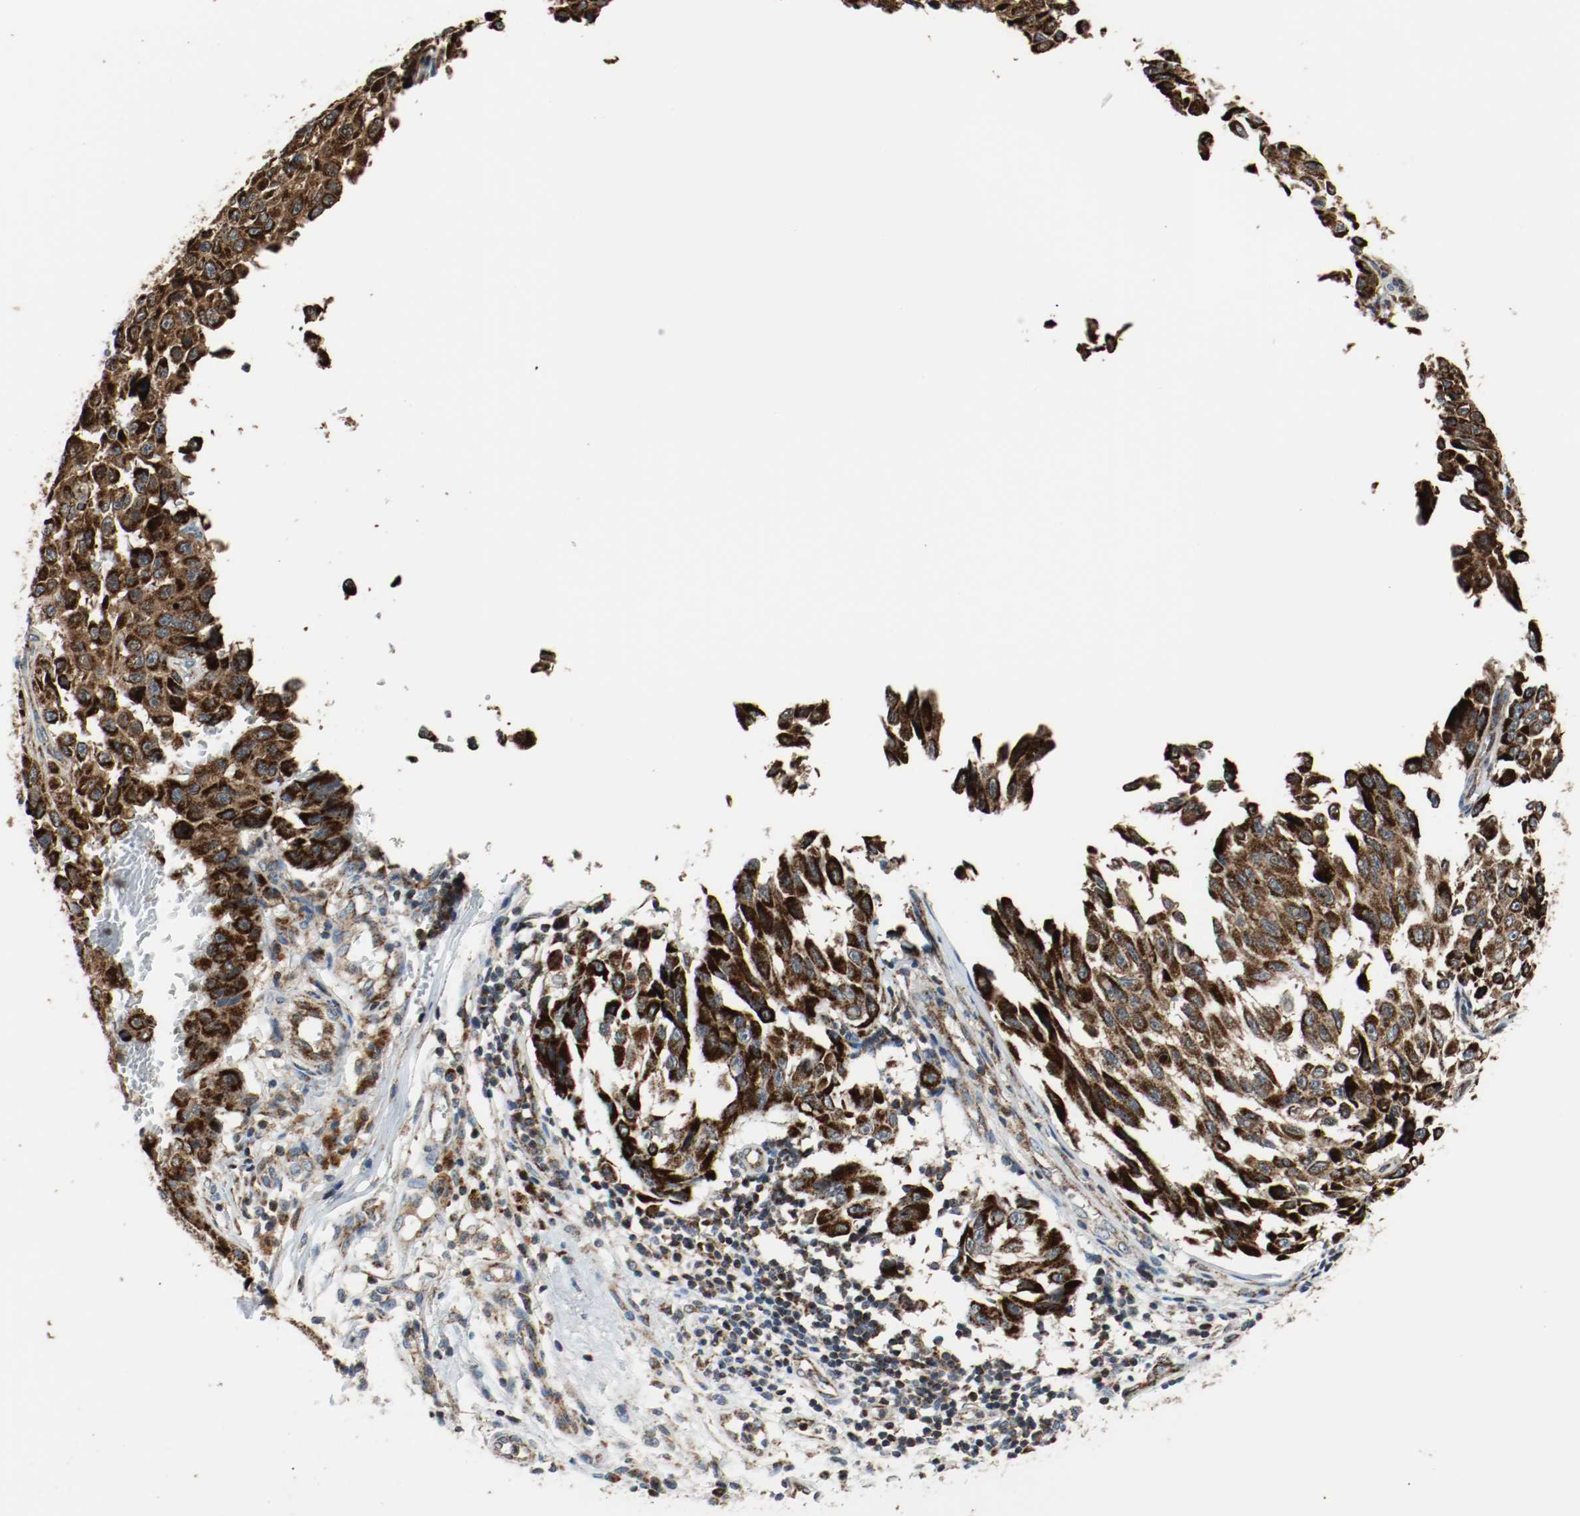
{"staining": {"intensity": "strong", "quantity": ">75%", "location": "cytoplasmic/membranous"}, "tissue": "melanoma", "cell_type": "Tumor cells", "image_type": "cancer", "snomed": [{"axis": "morphology", "description": "Malignant melanoma, NOS"}, {"axis": "topography", "description": "Skin"}], "caption": "An image showing strong cytoplasmic/membranous staining in about >75% of tumor cells in malignant melanoma, as visualized by brown immunohistochemical staining.", "gene": "TXNRD1", "patient": {"sex": "male", "age": 30}}